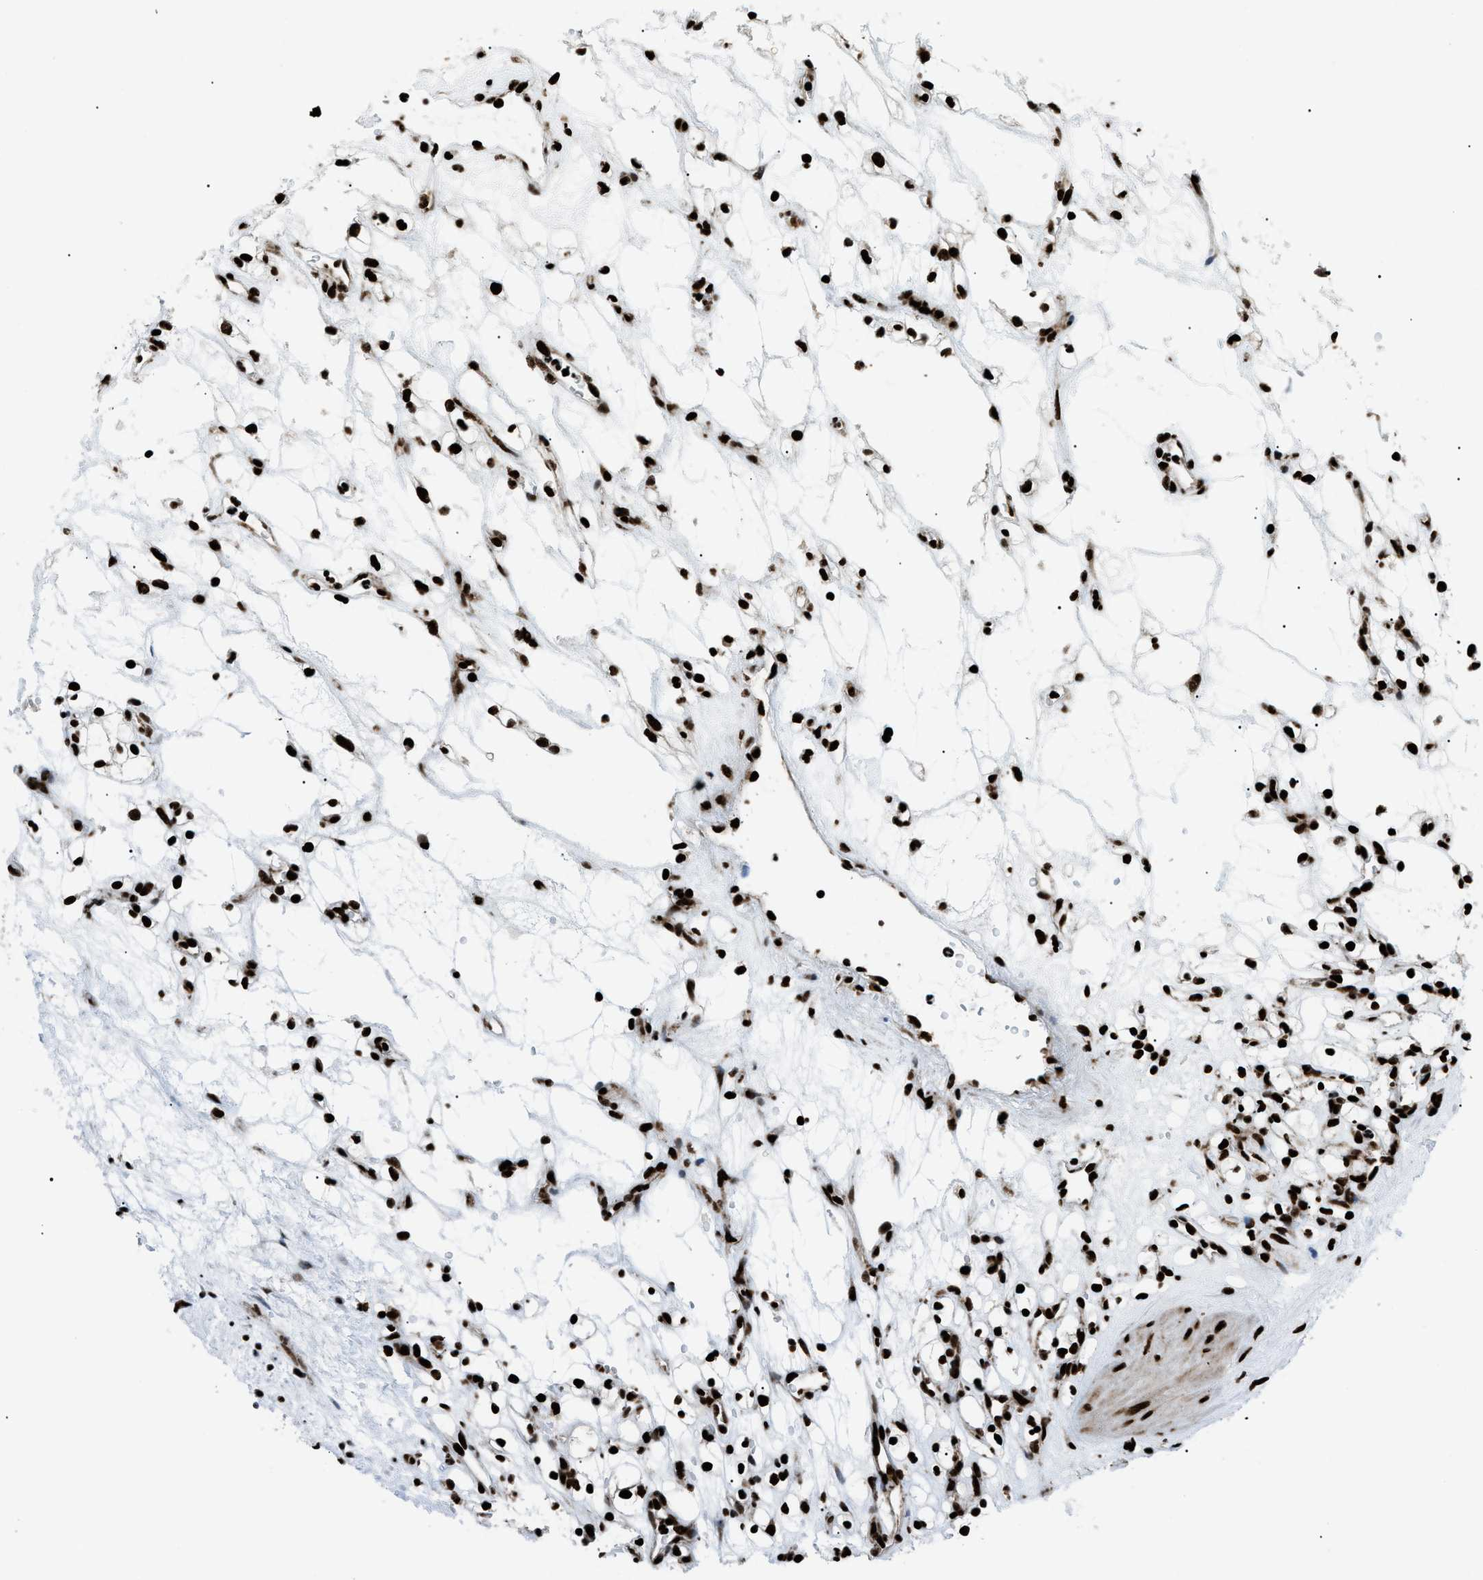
{"staining": {"intensity": "strong", "quantity": ">75%", "location": "nuclear"}, "tissue": "renal cancer", "cell_type": "Tumor cells", "image_type": "cancer", "snomed": [{"axis": "morphology", "description": "Adenocarcinoma, NOS"}, {"axis": "topography", "description": "Kidney"}], "caption": "Renal adenocarcinoma tissue reveals strong nuclear staining in about >75% of tumor cells, visualized by immunohistochemistry.", "gene": "HNRNPK", "patient": {"sex": "female", "age": 60}}